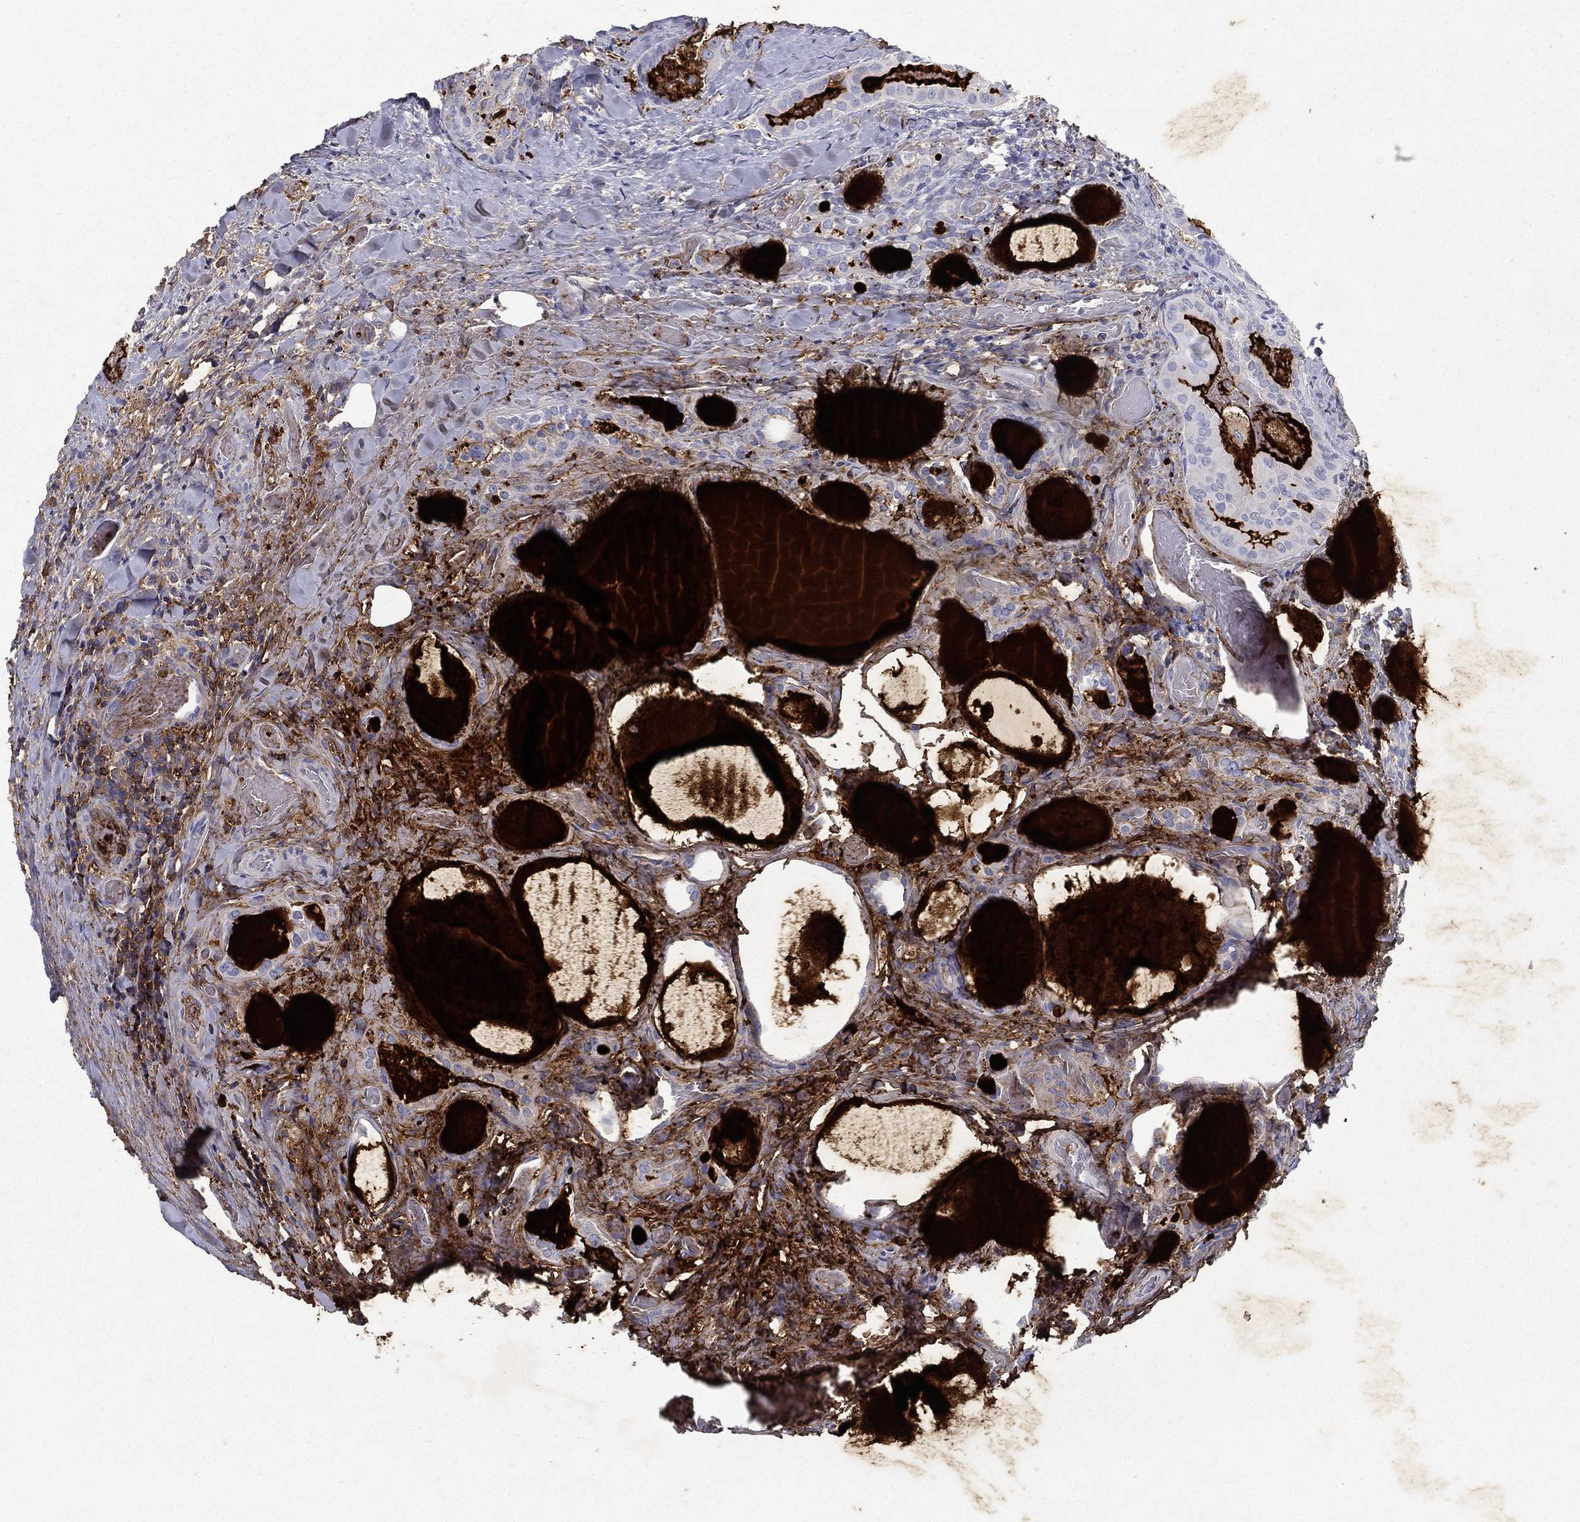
{"staining": {"intensity": "negative", "quantity": "none", "location": "none"}, "tissue": "thyroid cancer", "cell_type": "Tumor cells", "image_type": "cancer", "snomed": [{"axis": "morphology", "description": "Papillary adenocarcinoma, NOS"}, {"axis": "topography", "description": "Thyroid gland"}], "caption": "Tumor cells are negative for protein expression in human thyroid cancer (papillary adenocarcinoma).", "gene": "RGS13", "patient": {"sex": "female", "age": 39}}